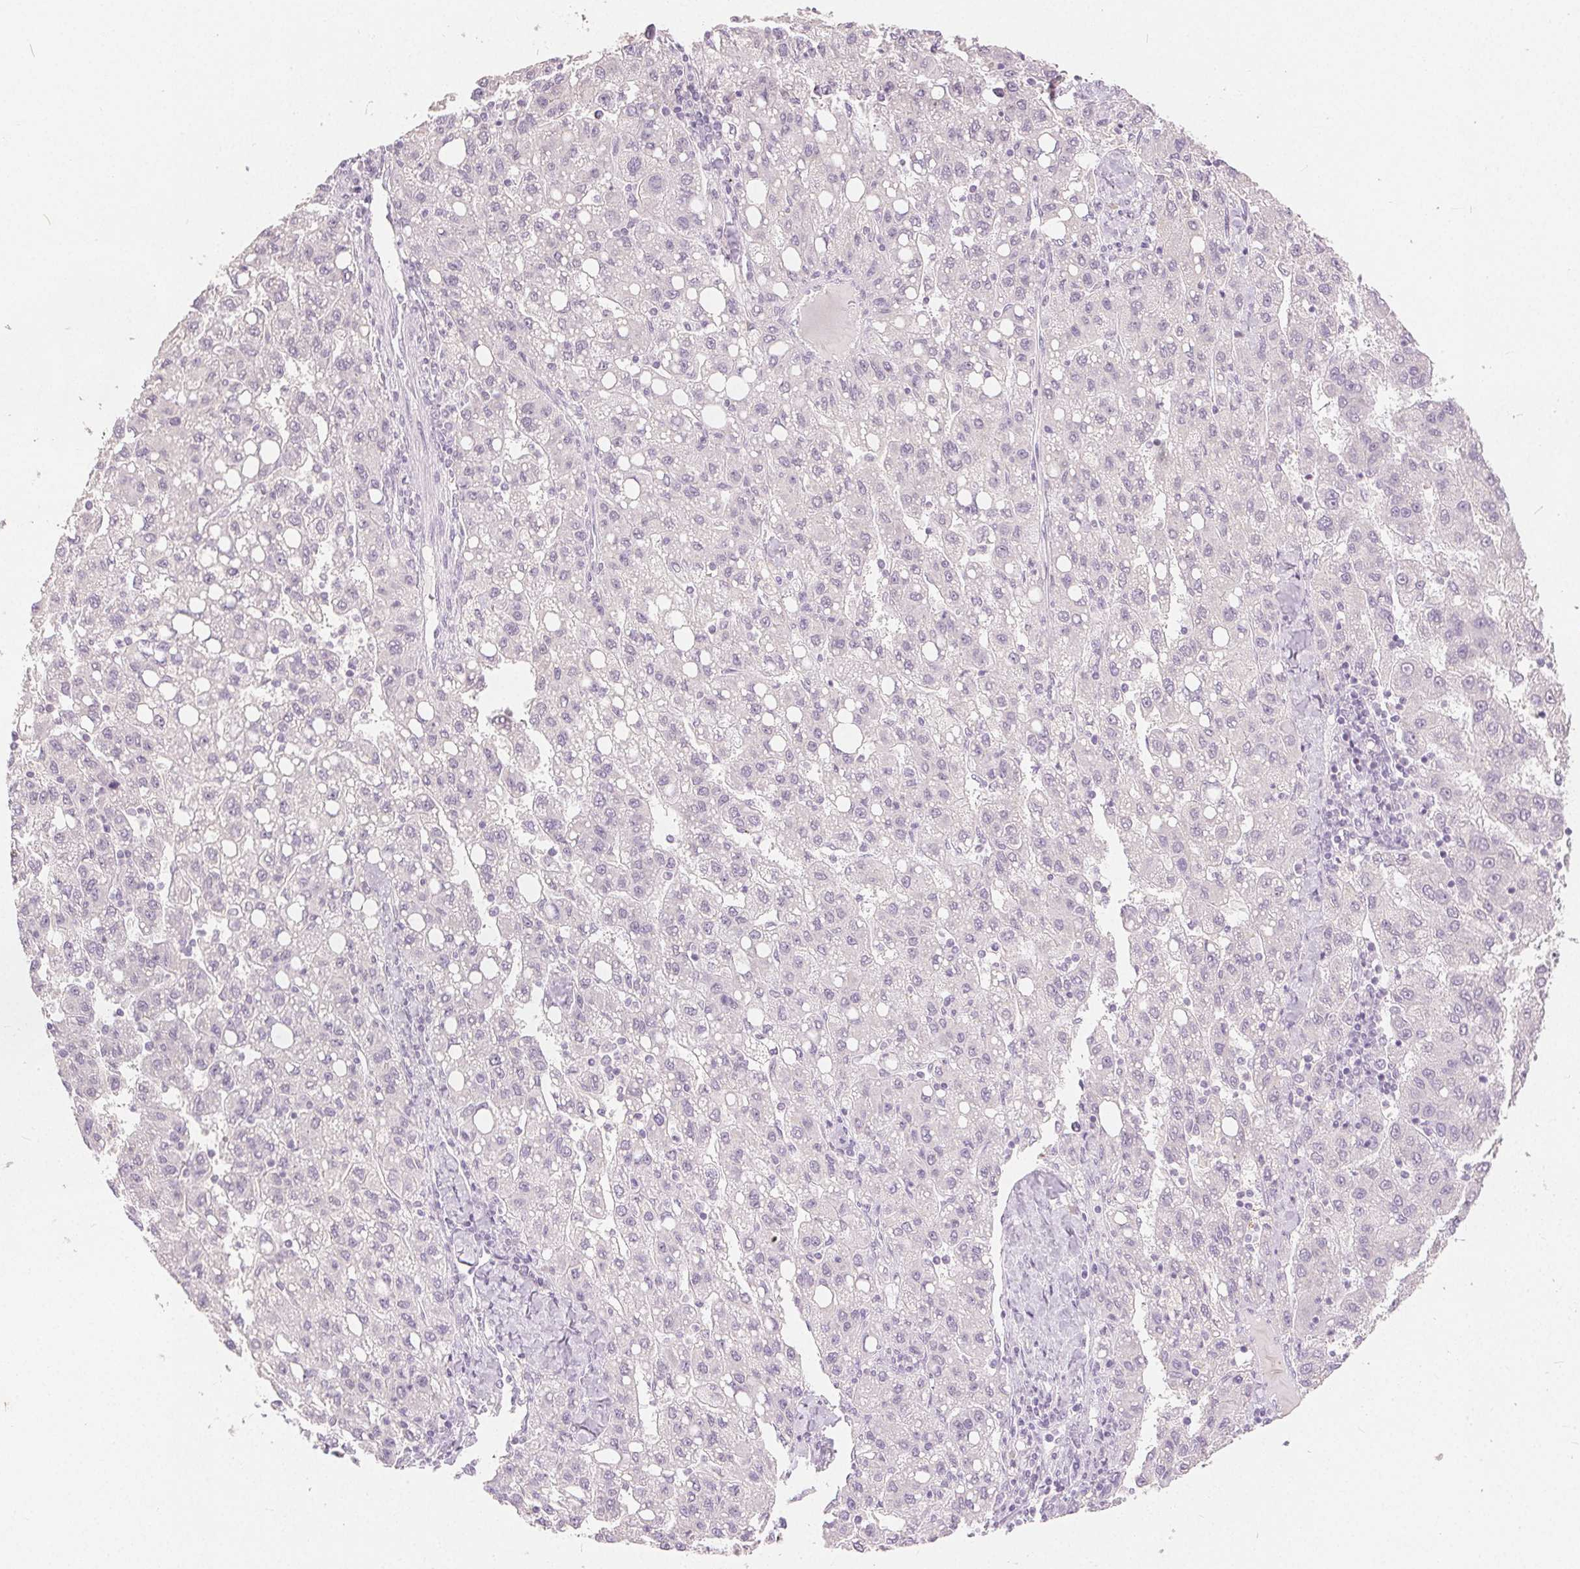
{"staining": {"intensity": "negative", "quantity": "none", "location": "none"}, "tissue": "liver cancer", "cell_type": "Tumor cells", "image_type": "cancer", "snomed": [{"axis": "morphology", "description": "Carcinoma, Hepatocellular, NOS"}, {"axis": "topography", "description": "Liver"}], "caption": "Liver cancer (hepatocellular carcinoma) stained for a protein using immunohistochemistry exhibits no positivity tumor cells.", "gene": "CA12", "patient": {"sex": "female", "age": 82}}